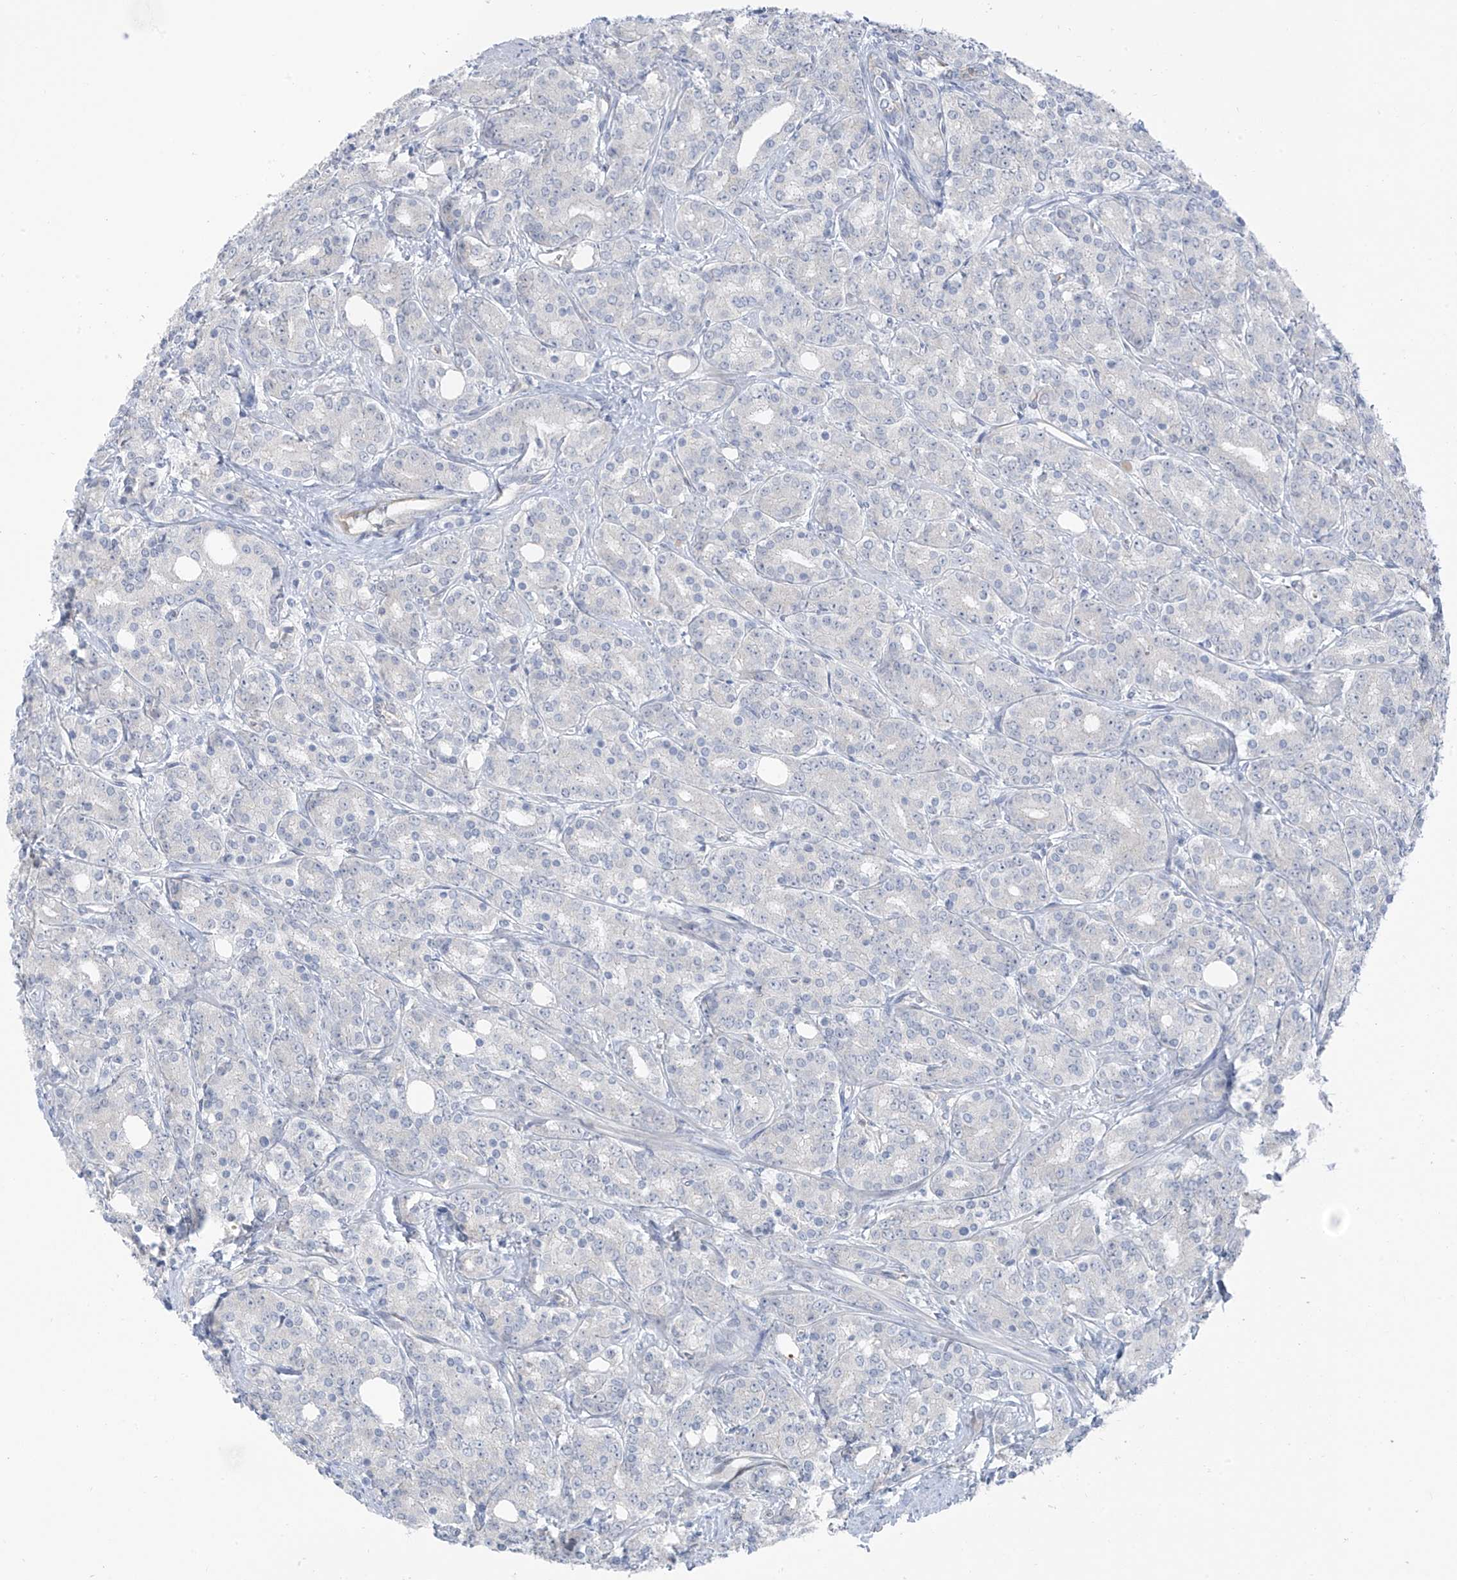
{"staining": {"intensity": "negative", "quantity": "none", "location": "none"}, "tissue": "prostate cancer", "cell_type": "Tumor cells", "image_type": "cancer", "snomed": [{"axis": "morphology", "description": "Adenocarcinoma, High grade"}, {"axis": "topography", "description": "Prostate"}], "caption": "Photomicrograph shows no protein staining in tumor cells of prostate cancer tissue.", "gene": "ZNF793", "patient": {"sex": "male", "age": 62}}